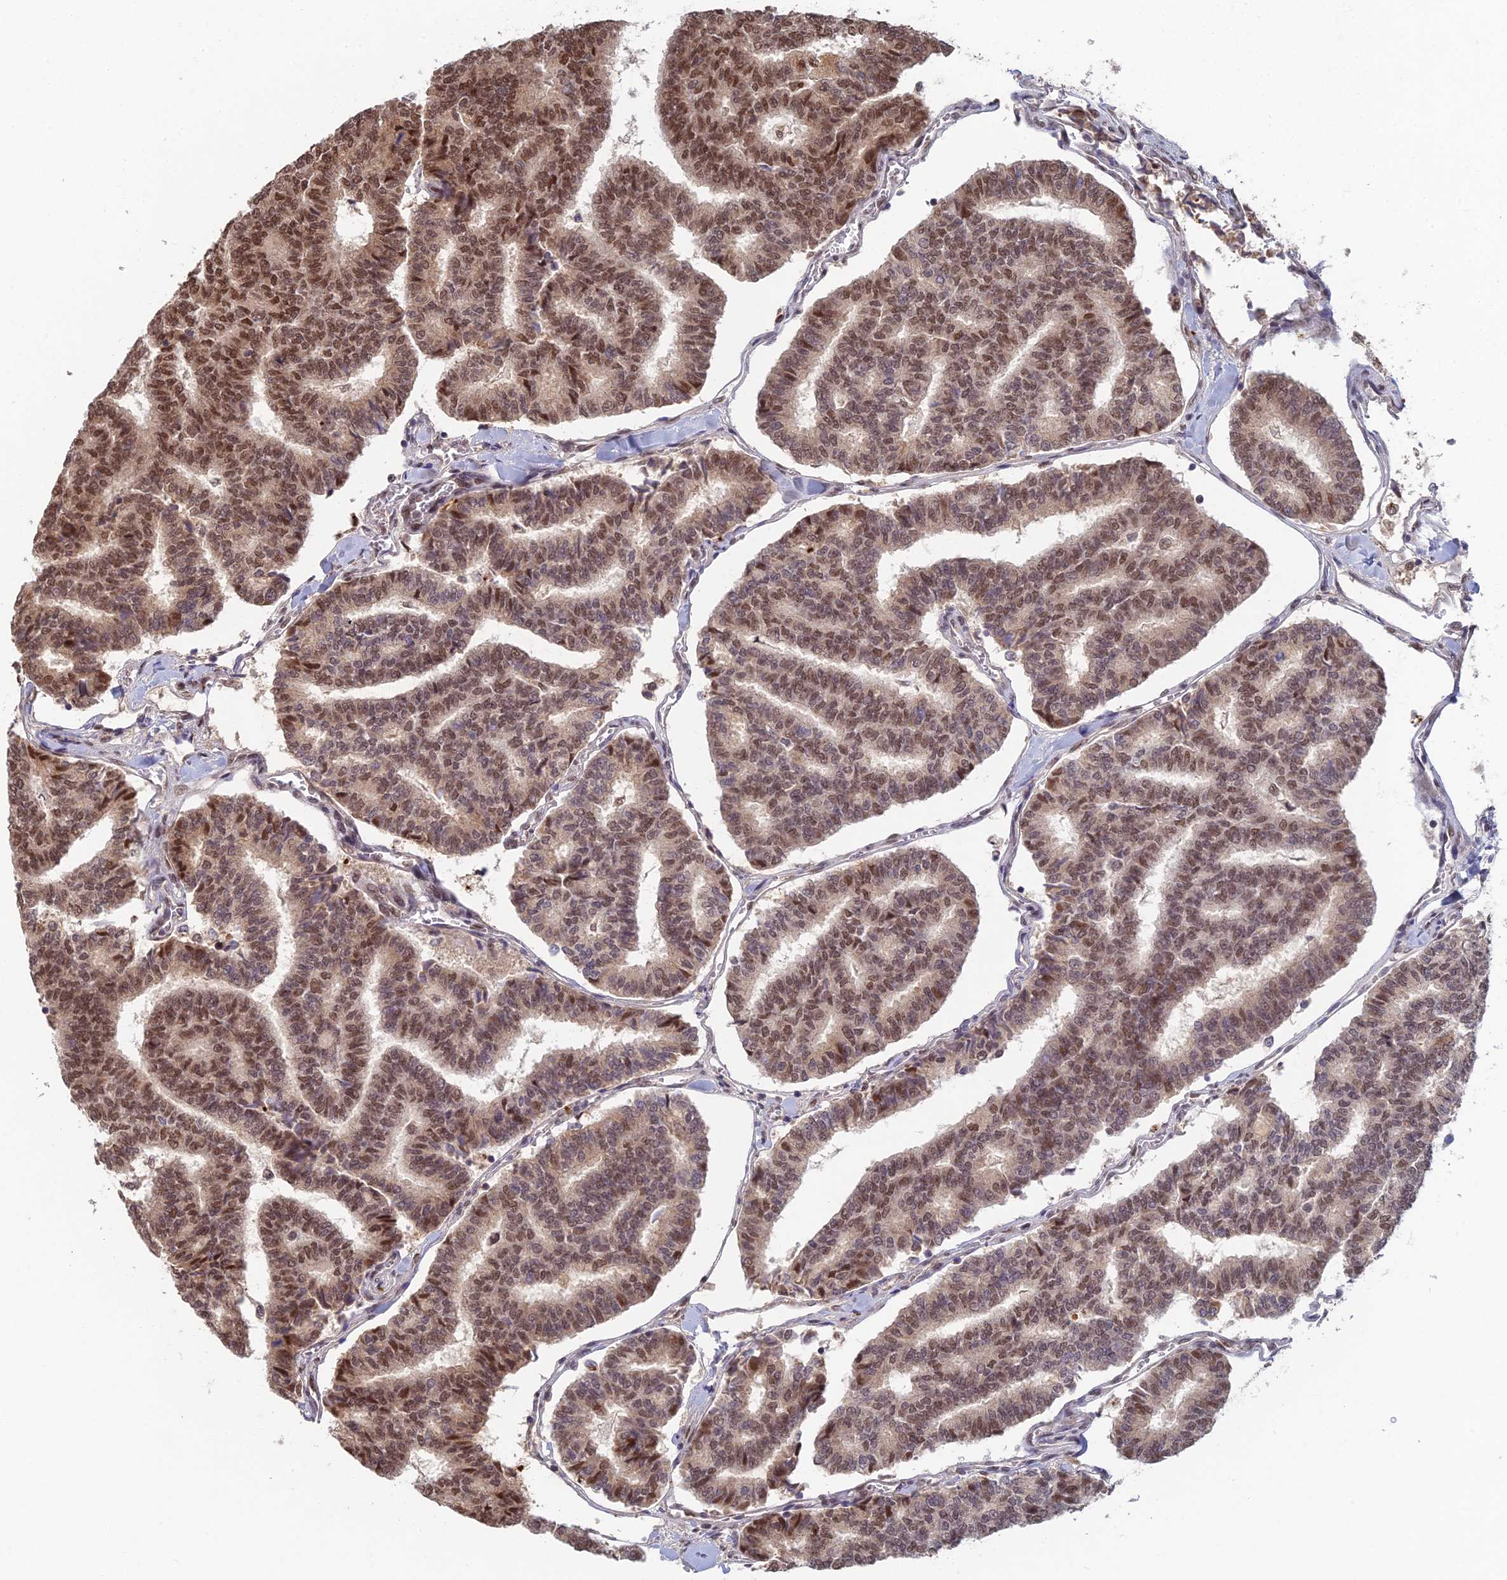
{"staining": {"intensity": "moderate", "quantity": "25%-75%", "location": "nuclear"}, "tissue": "thyroid cancer", "cell_type": "Tumor cells", "image_type": "cancer", "snomed": [{"axis": "morphology", "description": "Papillary adenocarcinoma, NOS"}, {"axis": "topography", "description": "Thyroid gland"}], "caption": "A micrograph showing moderate nuclear staining in about 25%-75% of tumor cells in papillary adenocarcinoma (thyroid), as visualized by brown immunohistochemical staining.", "gene": "RANBP3", "patient": {"sex": "female", "age": 35}}